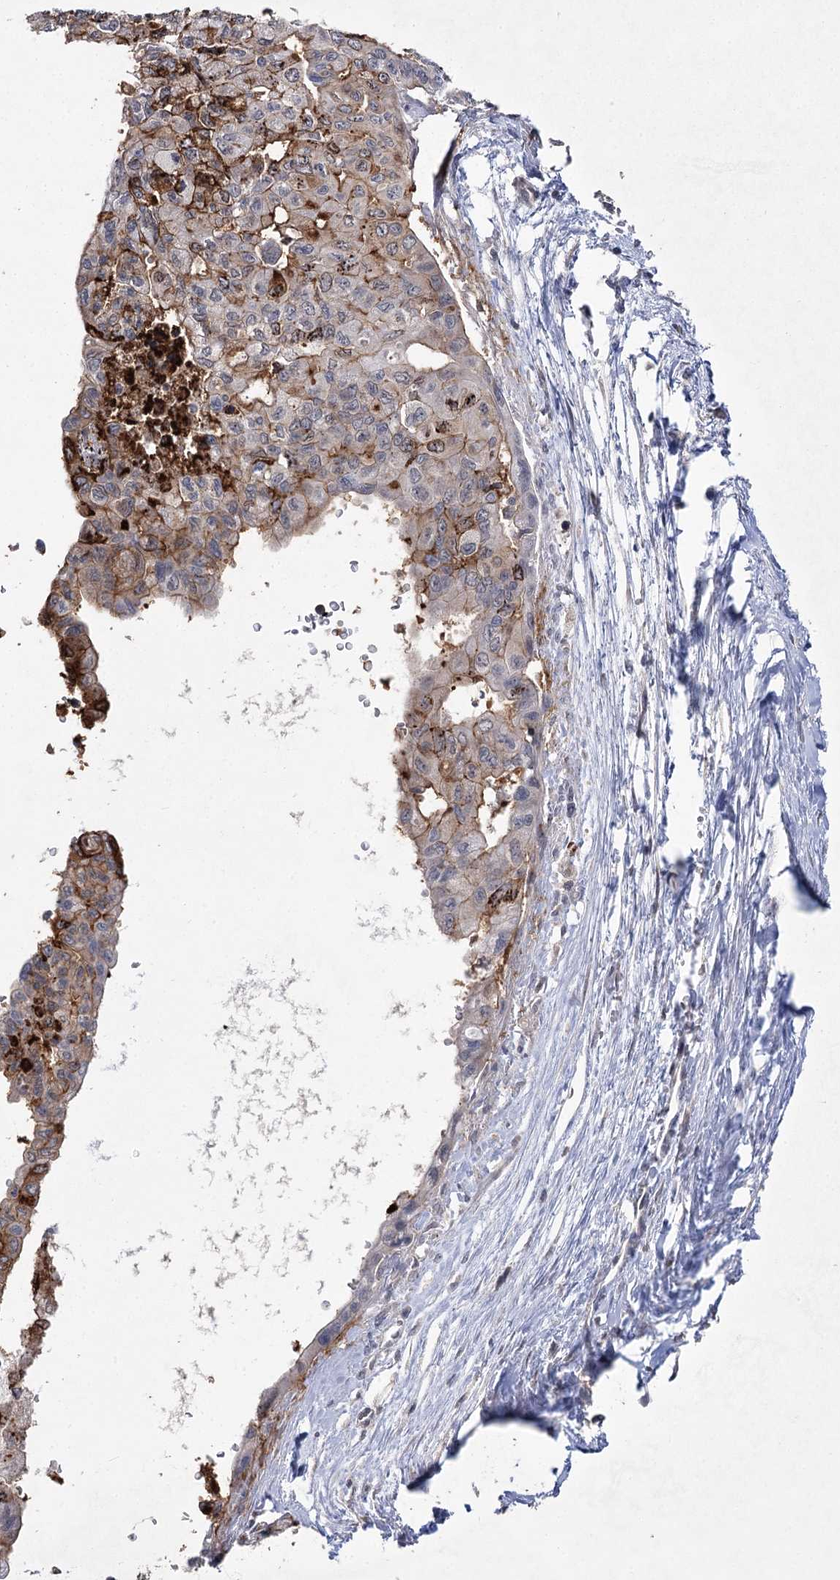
{"staining": {"intensity": "moderate", "quantity": ">75%", "location": "cytoplasmic/membranous"}, "tissue": "pancreatic cancer", "cell_type": "Tumor cells", "image_type": "cancer", "snomed": [{"axis": "morphology", "description": "Adenocarcinoma, NOS"}, {"axis": "topography", "description": "Pancreas"}], "caption": "Protein expression analysis of adenocarcinoma (pancreatic) demonstrates moderate cytoplasmic/membranous staining in approximately >75% of tumor cells.", "gene": "PHYHIPL", "patient": {"sex": "male", "age": 51}}